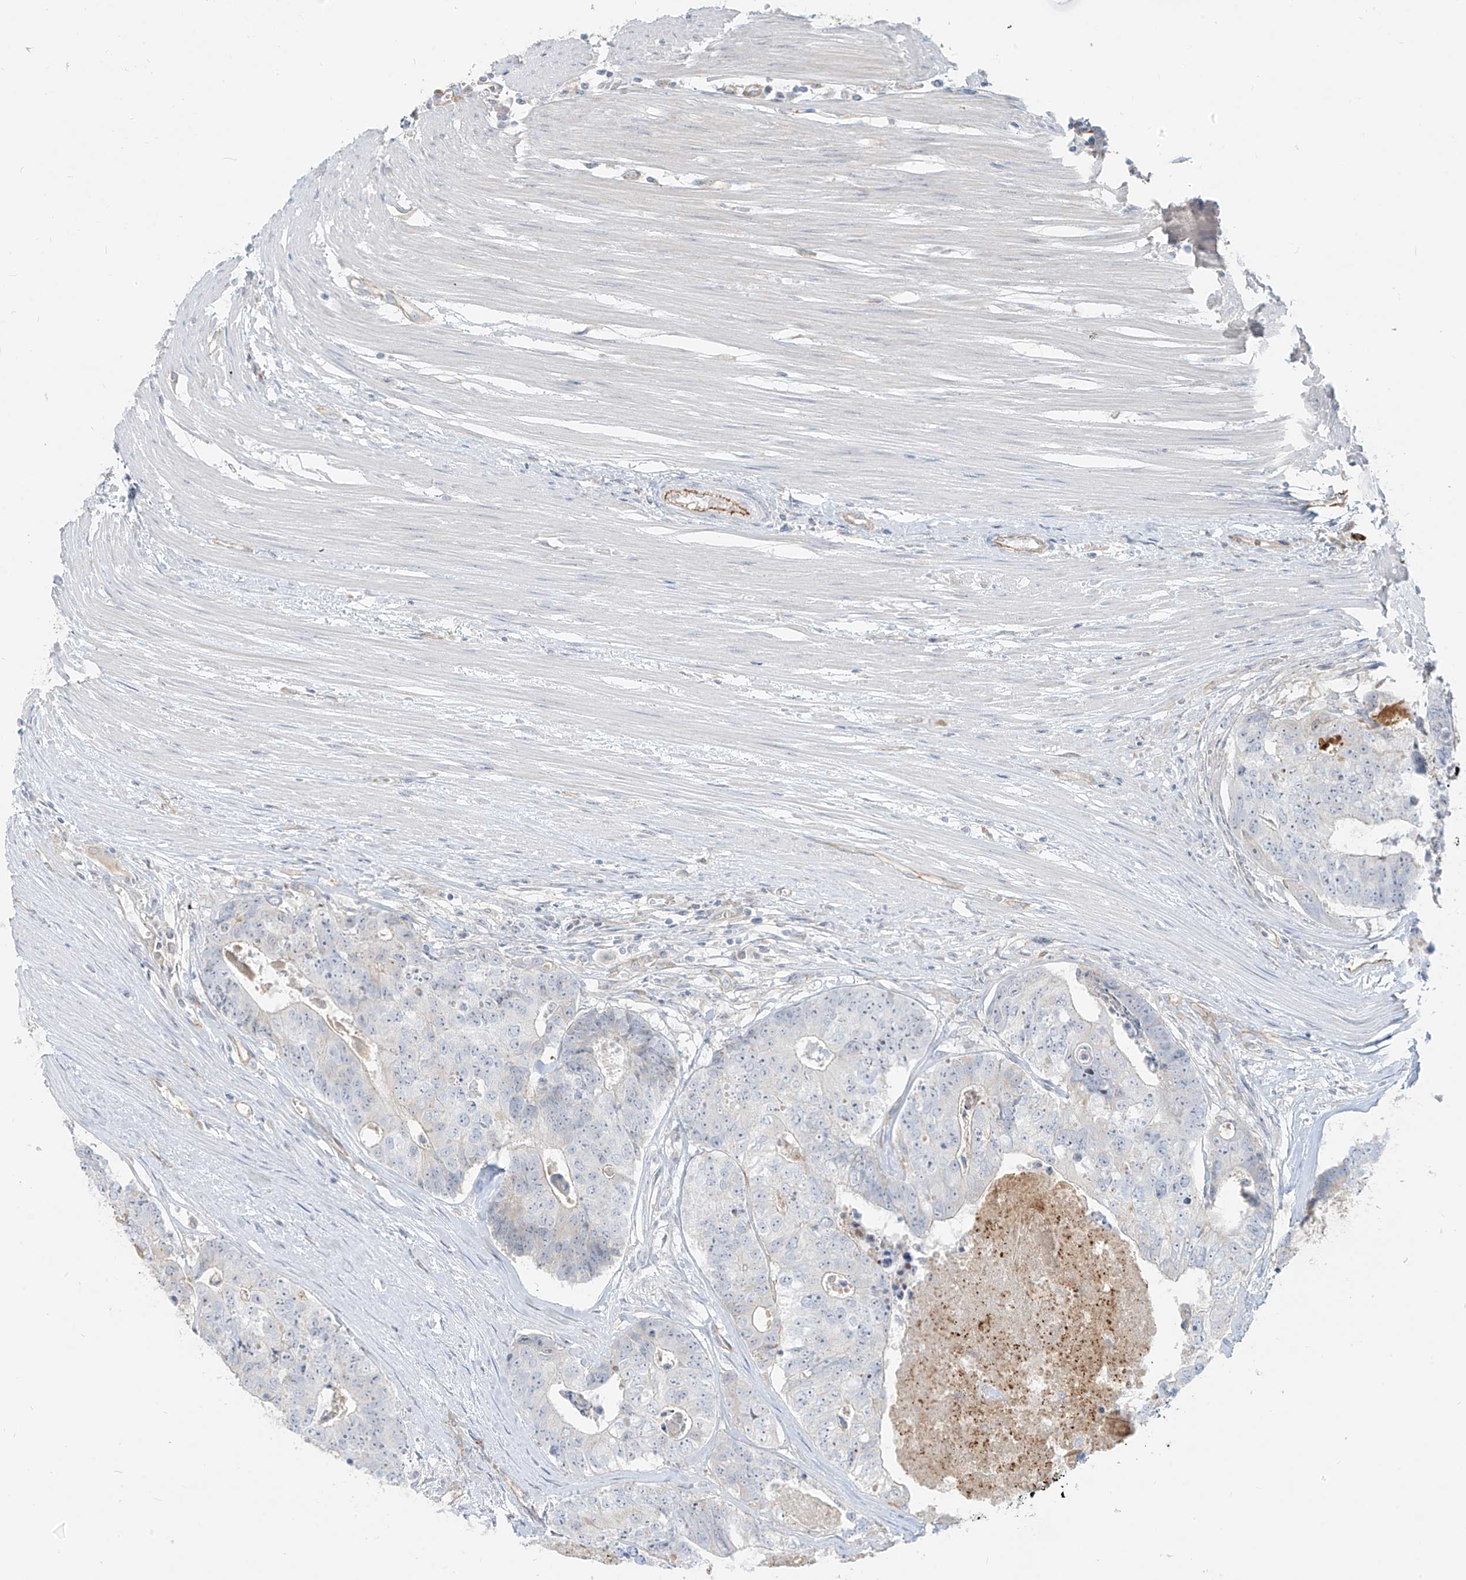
{"staining": {"intensity": "negative", "quantity": "none", "location": "none"}, "tissue": "colorectal cancer", "cell_type": "Tumor cells", "image_type": "cancer", "snomed": [{"axis": "morphology", "description": "Adenocarcinoma, NOS"}, {"axis": "topography", "description": "Colon"}], "caption": "Immunohistochemistry micrograph of human colorectal cancer stained for a protein (brown), which demonstrates no staining in tumor cells.", "gene": "C2orf42", "patient": {"sex": "female", "age": 67}}